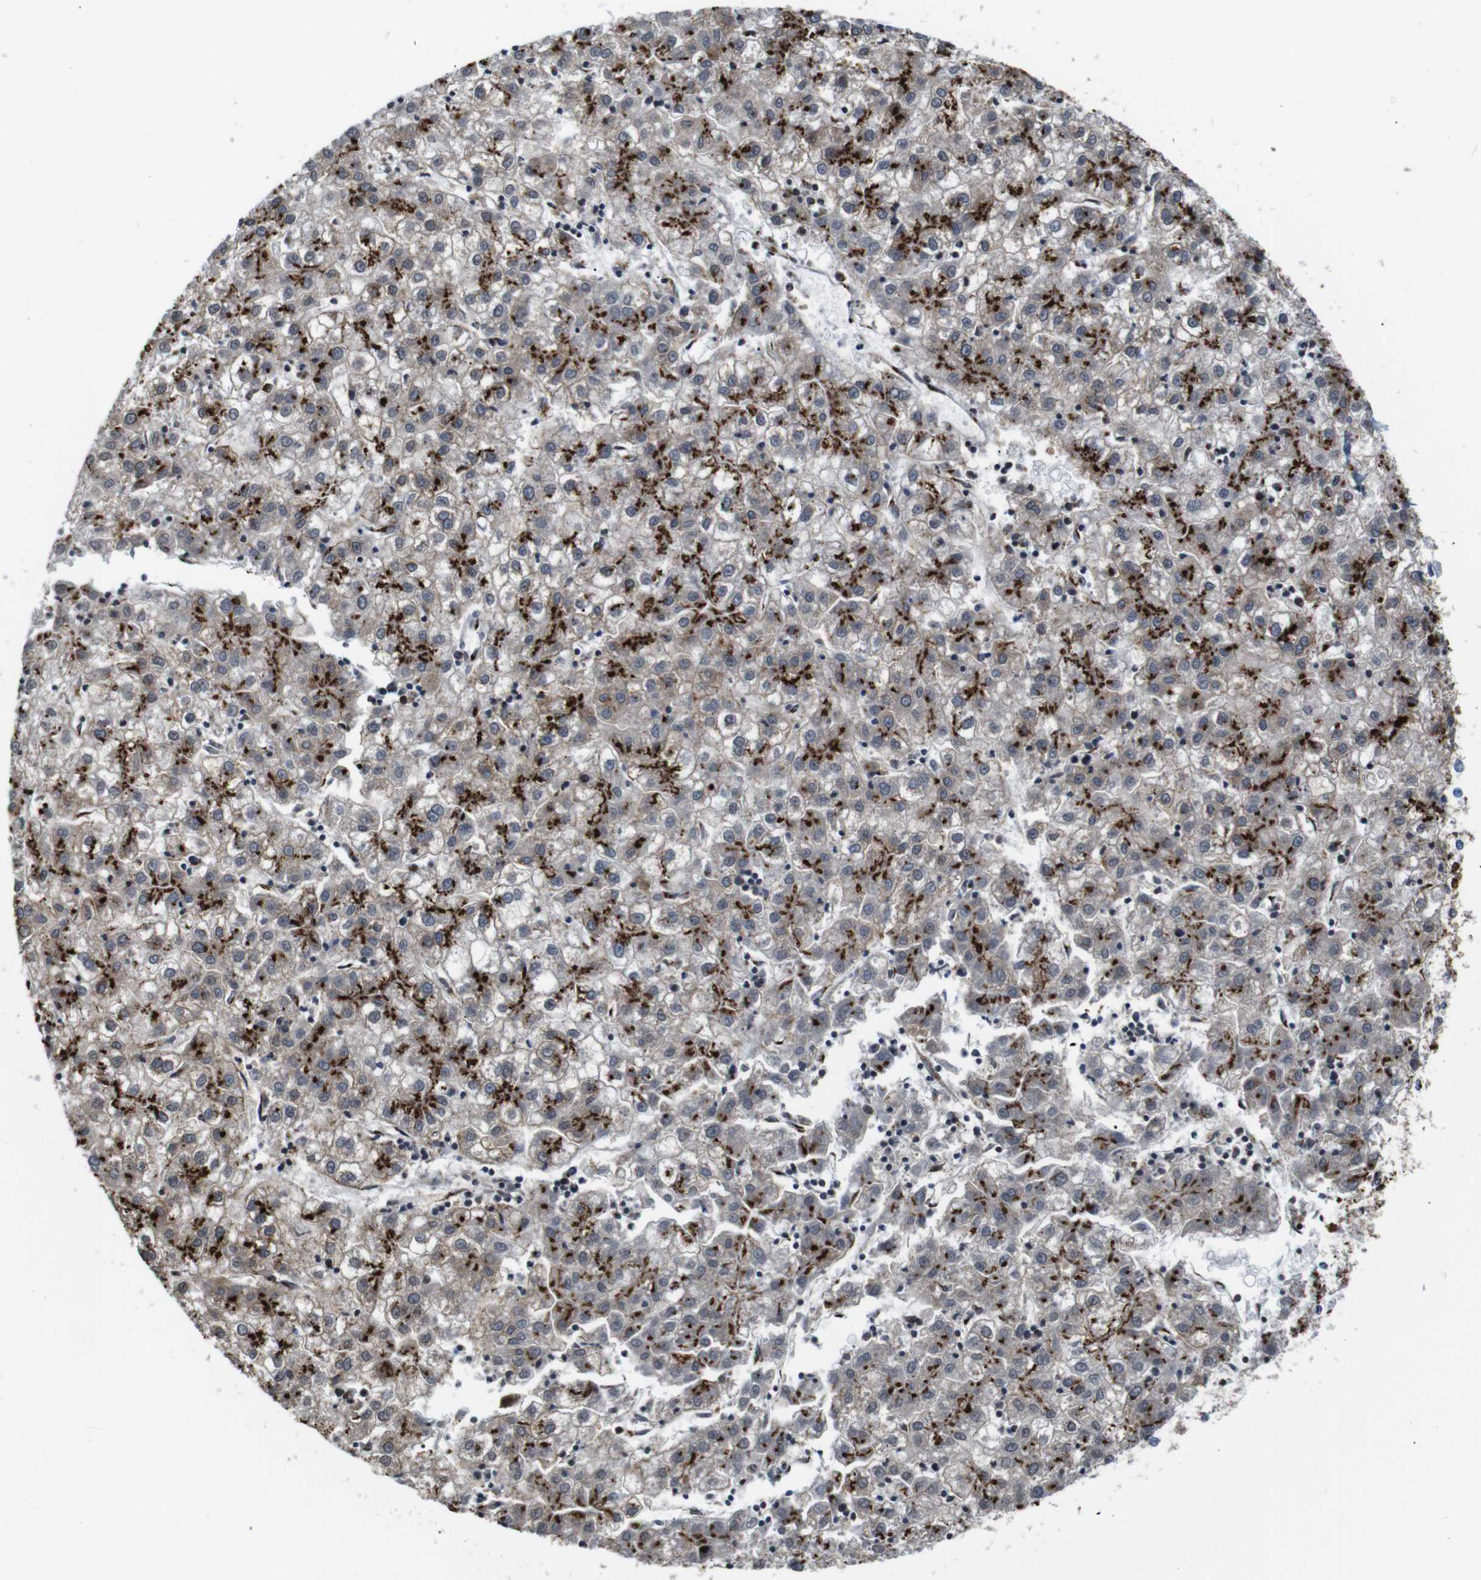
{"staining": {"intensity": "strong", "quantity": "25%-75%", "location": "cytoplasmic/membranous"}, "tissue": "liver cancer", "cell_type": "Tumor cells", "image_type": "cancer", "snomed": [{"axis": "morphology", "description": "Carcinoma, Hepatocellular, NOS"}, {"axis": "topography", "description": "Liver"}], "caption": "Immunohistochemical staining of human hepatocellular carcinoma (liver) reveals strong cytoplasmic/membranous protein expression in approximately 25%-75% of tumor cells. (Brightfield microscopy of DAB IHC at high magnification).", "gene": "TGOLN2", "patient": {"sex": "male", "age": 72}}